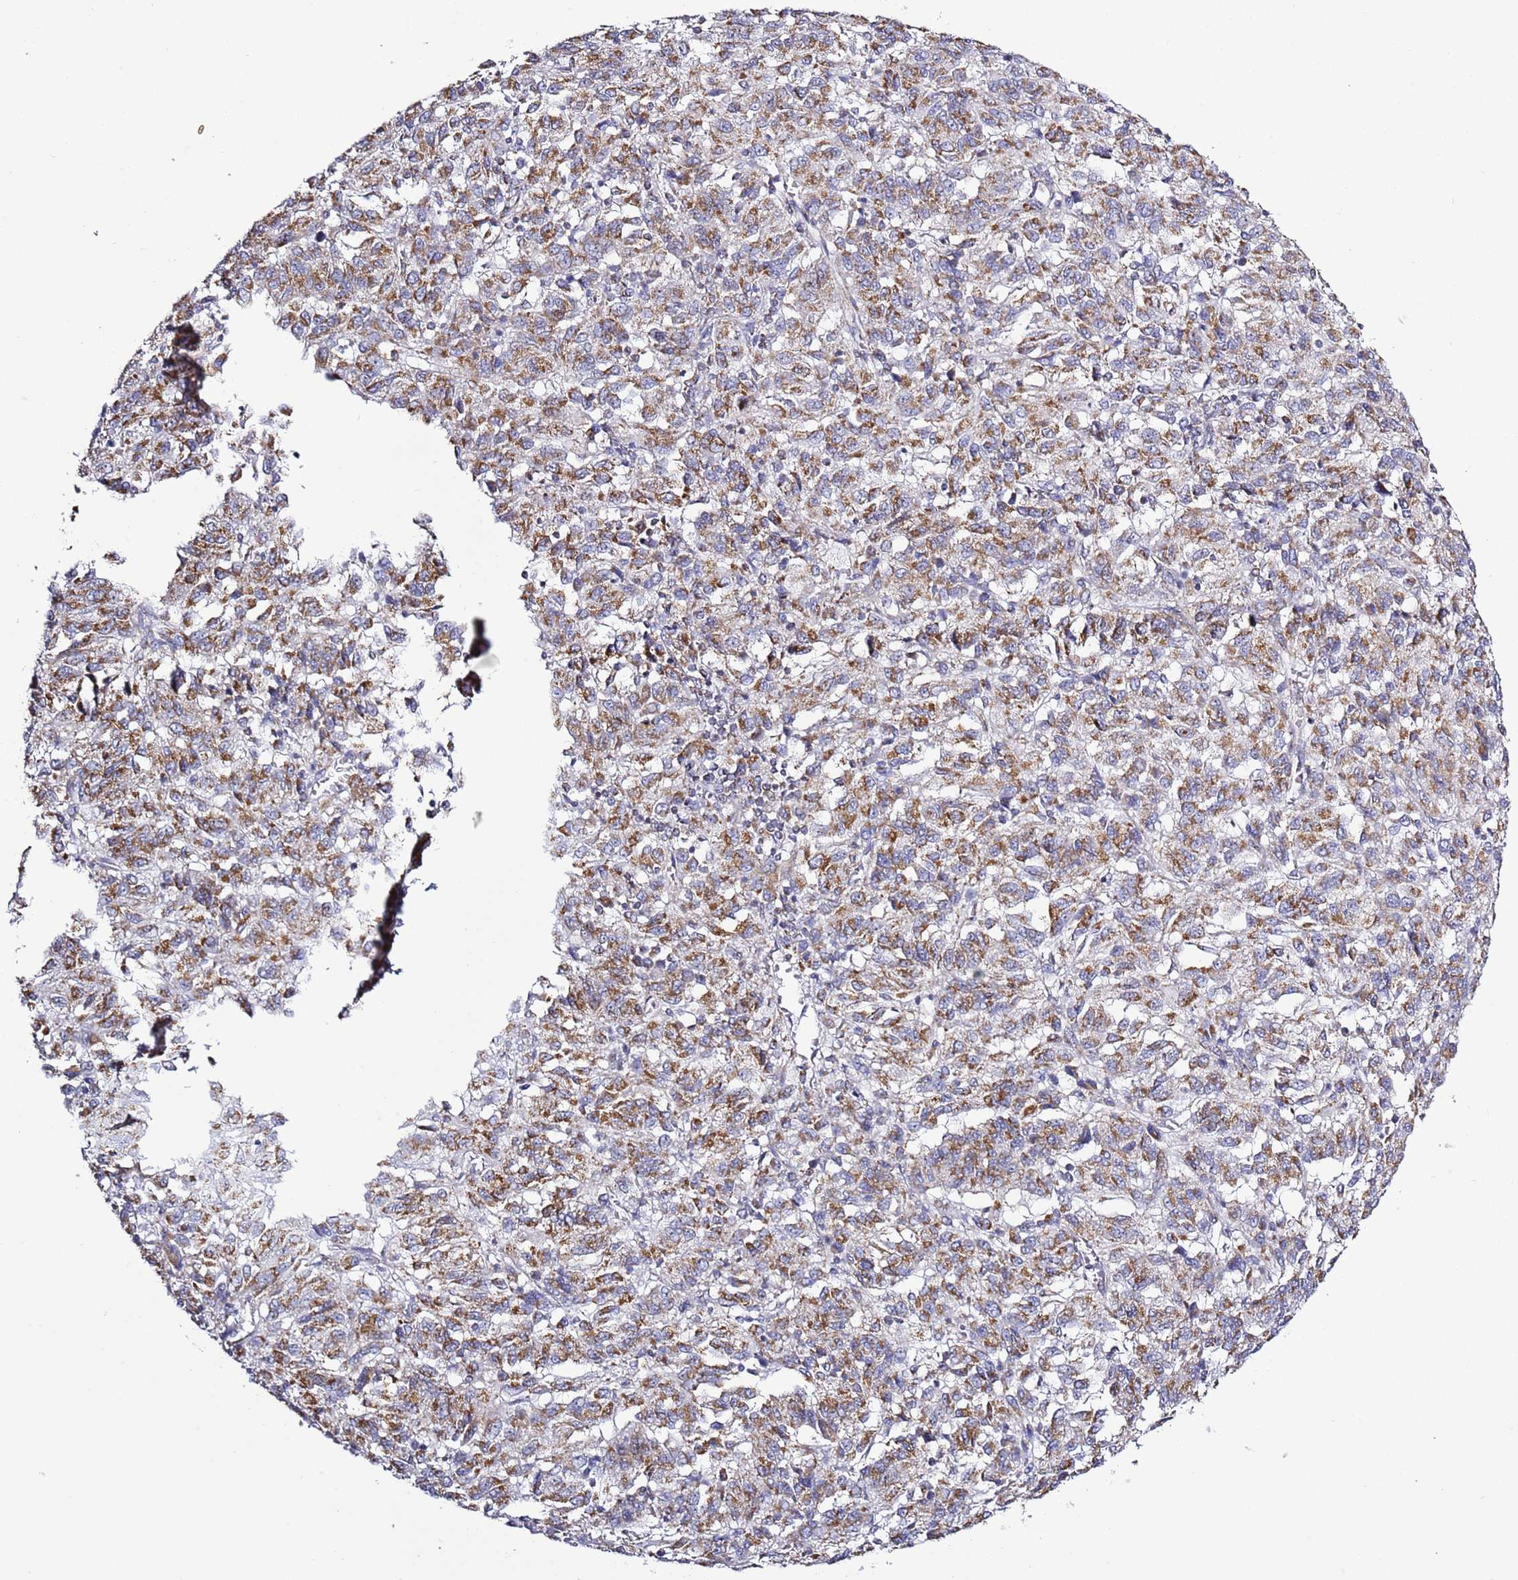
{"staining": {"intensity": "moderate", "quantity": ">75%", "location": "cytoplasmic/membranous"}, "tissue": "melanoma", "cell_type": "Tumor cells", "image_type": "cancer", "snomed": [{"axis": "morphology", "description": "Malignant melanoma, Metastatic site"}, {"axis": "topography", "description": "Lung"}], "caption": "Immunohistochemical staining of human malignant melanoma (metastatic site) reveals medium levels of moderate cytoplasmic/membranous protein staining in about >75% of tumor cells.", "gene": "SLC23A1", "patient": {"sex": "male", "age": 64}}